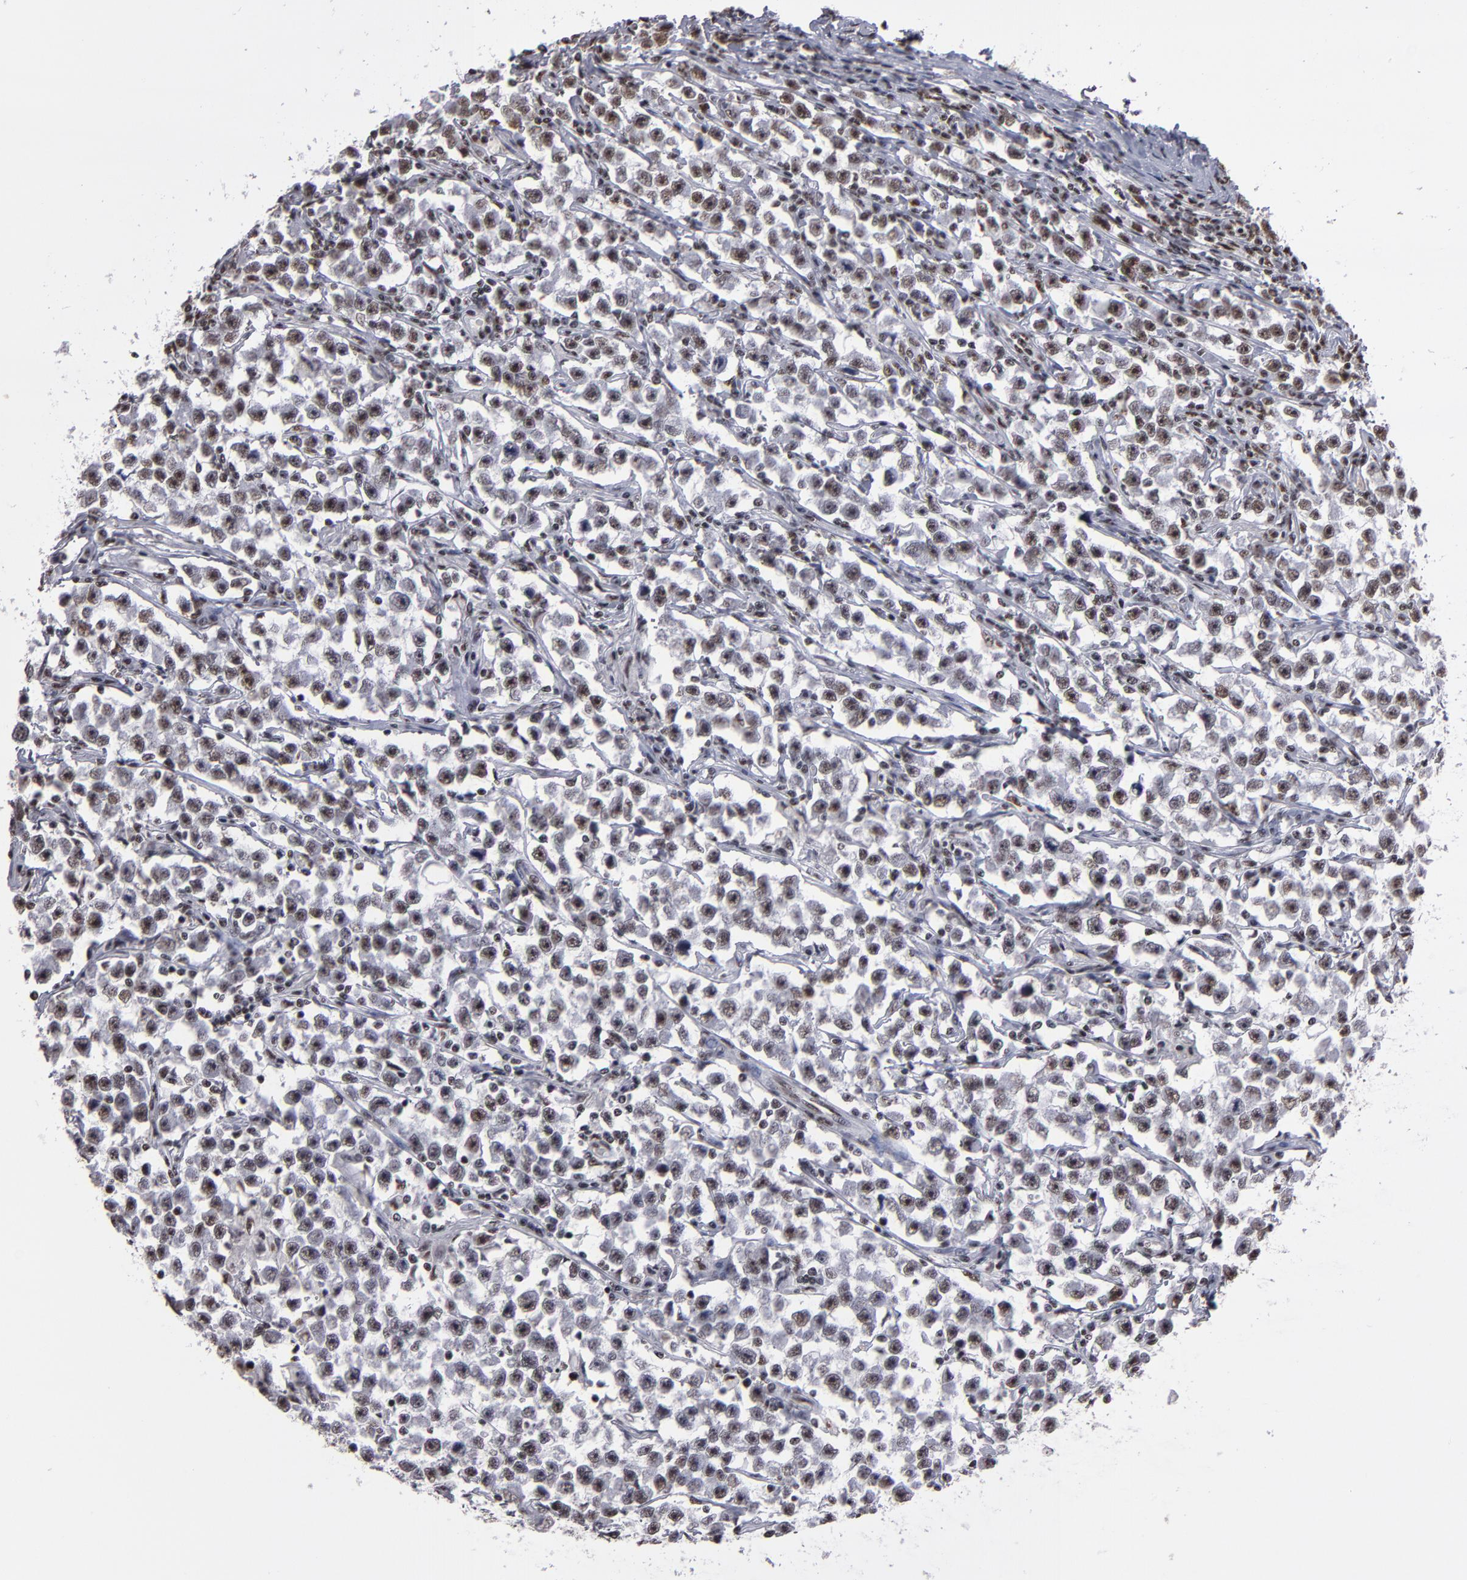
{"staining": {"intensity": "moderate", "quantity": "25%-75%", "location": "nuclear"}, "tissue": "testis cancer", "cell_type": "Tumor cells", "image_type": "cancer", "snomed": [{"axis": "morphology", "description": "Seminoma, NOS"}, {"axis": "topography", "description": "Testis"}], "caption": "Testis cancer (seminoma) stained with DAB IHC exhibits medium levels of moderate nuclear expression in approximately 25%-75% of tumor cells.", "gene": "MRE11", "patient": {"sex": "male", "age": 33}}